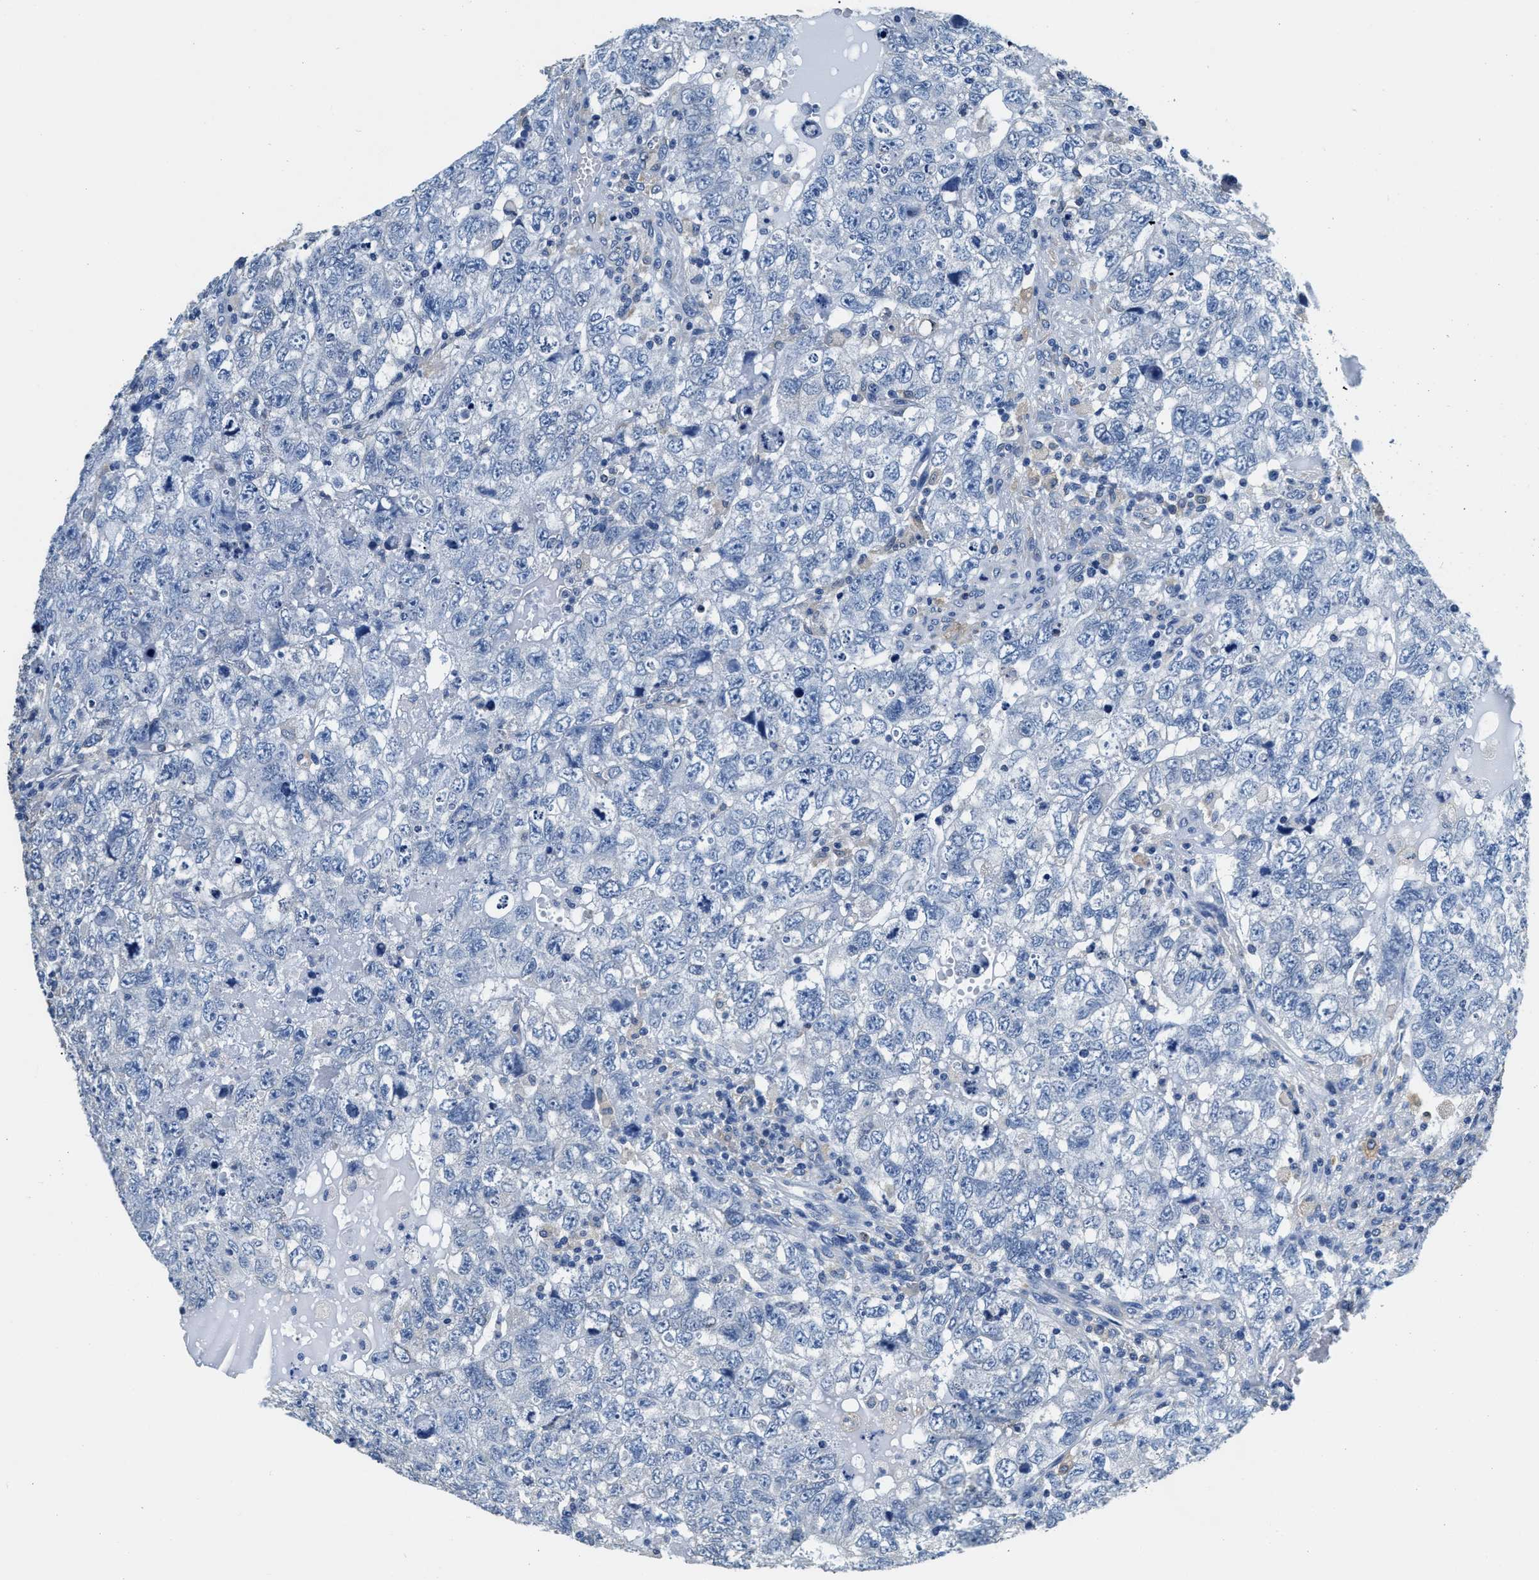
{"staining": {"intensity": "negative", "quantity": "none", "location": "none"}, "tissue": "testis cancer", "cell_type": "Tumor cells", "image_type": "cancer", "snomed": [{"axis": "morphology", "description": "Carcinoma, Embryonal, NOS"}, {"axis": "topography", "description": "Testis"}], "caption": "The photomicrograph demonstrates no significant expression in tumor cells of embryonal carcinoma (testis).", "gene": "ZDHHC13", "patient": {"sex": "male", "age": 36}}